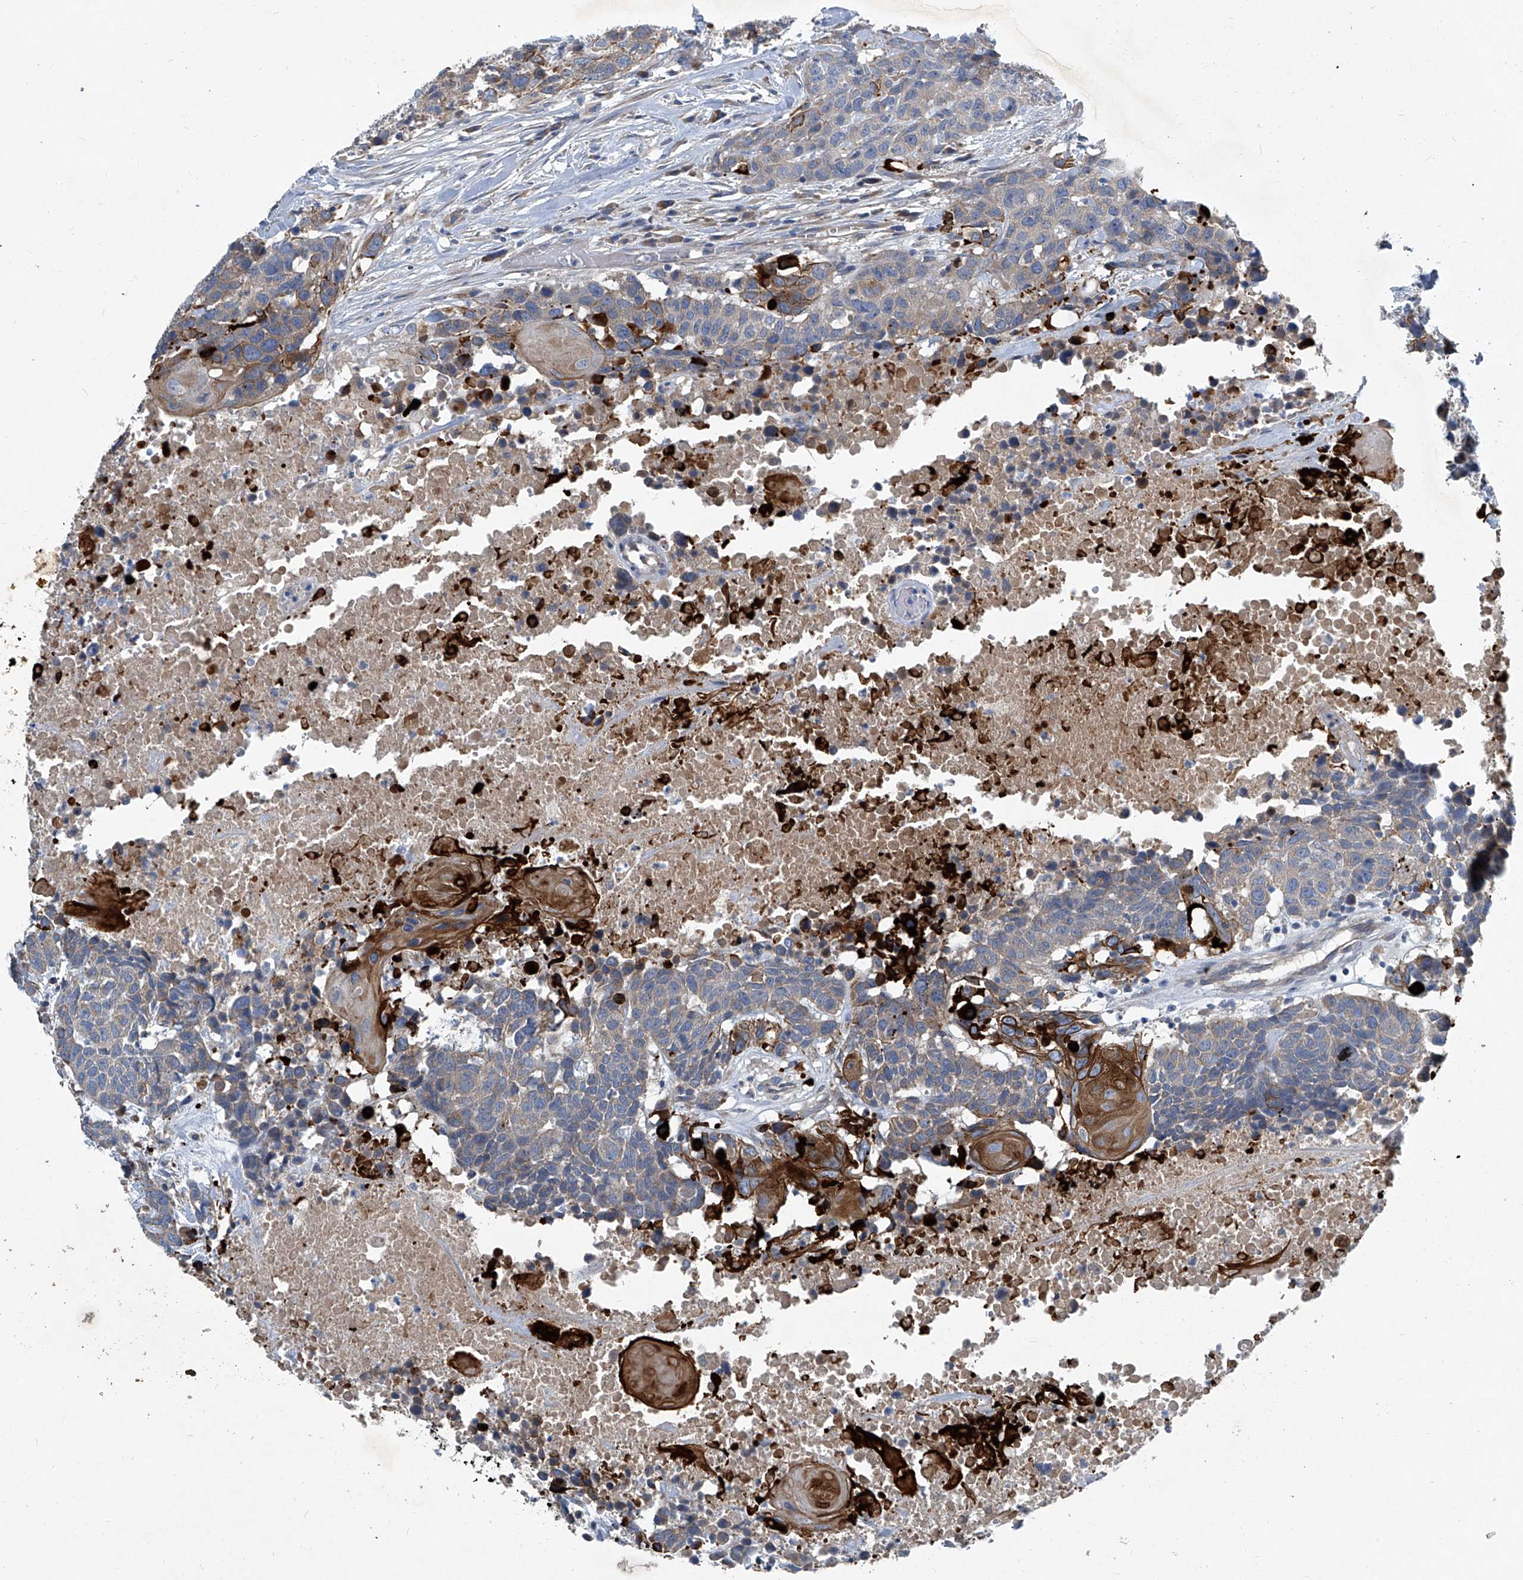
{"staining": {"intensity": "moderate", "quantity": "<25%", "location": "cytoplasmic/membranous"}, "tissue": "head and neck cancer", "cell_type": "Tumor cells", "image_type": "cancer", "snomed": [{"axis": "morphology", "description": "Squamous cell carcinoma, NOS"}, {"axis": "topography", "description": "Head-Neck"}], "caption": "Immunohistochemistry staining of head and neck cancer, which reveals low levels of moderate cytoplasmic/membranous positivity in approximately <25% of tumor cells indicating moderate cytoplasmic/membranous protein positivity. The staining was performed using DAB (brown) for protein detection and nuclei were counterstained in hematoxylin (blue).", "gene": "SLC26A11", "patient": {"sex": "male", "age": 66}}